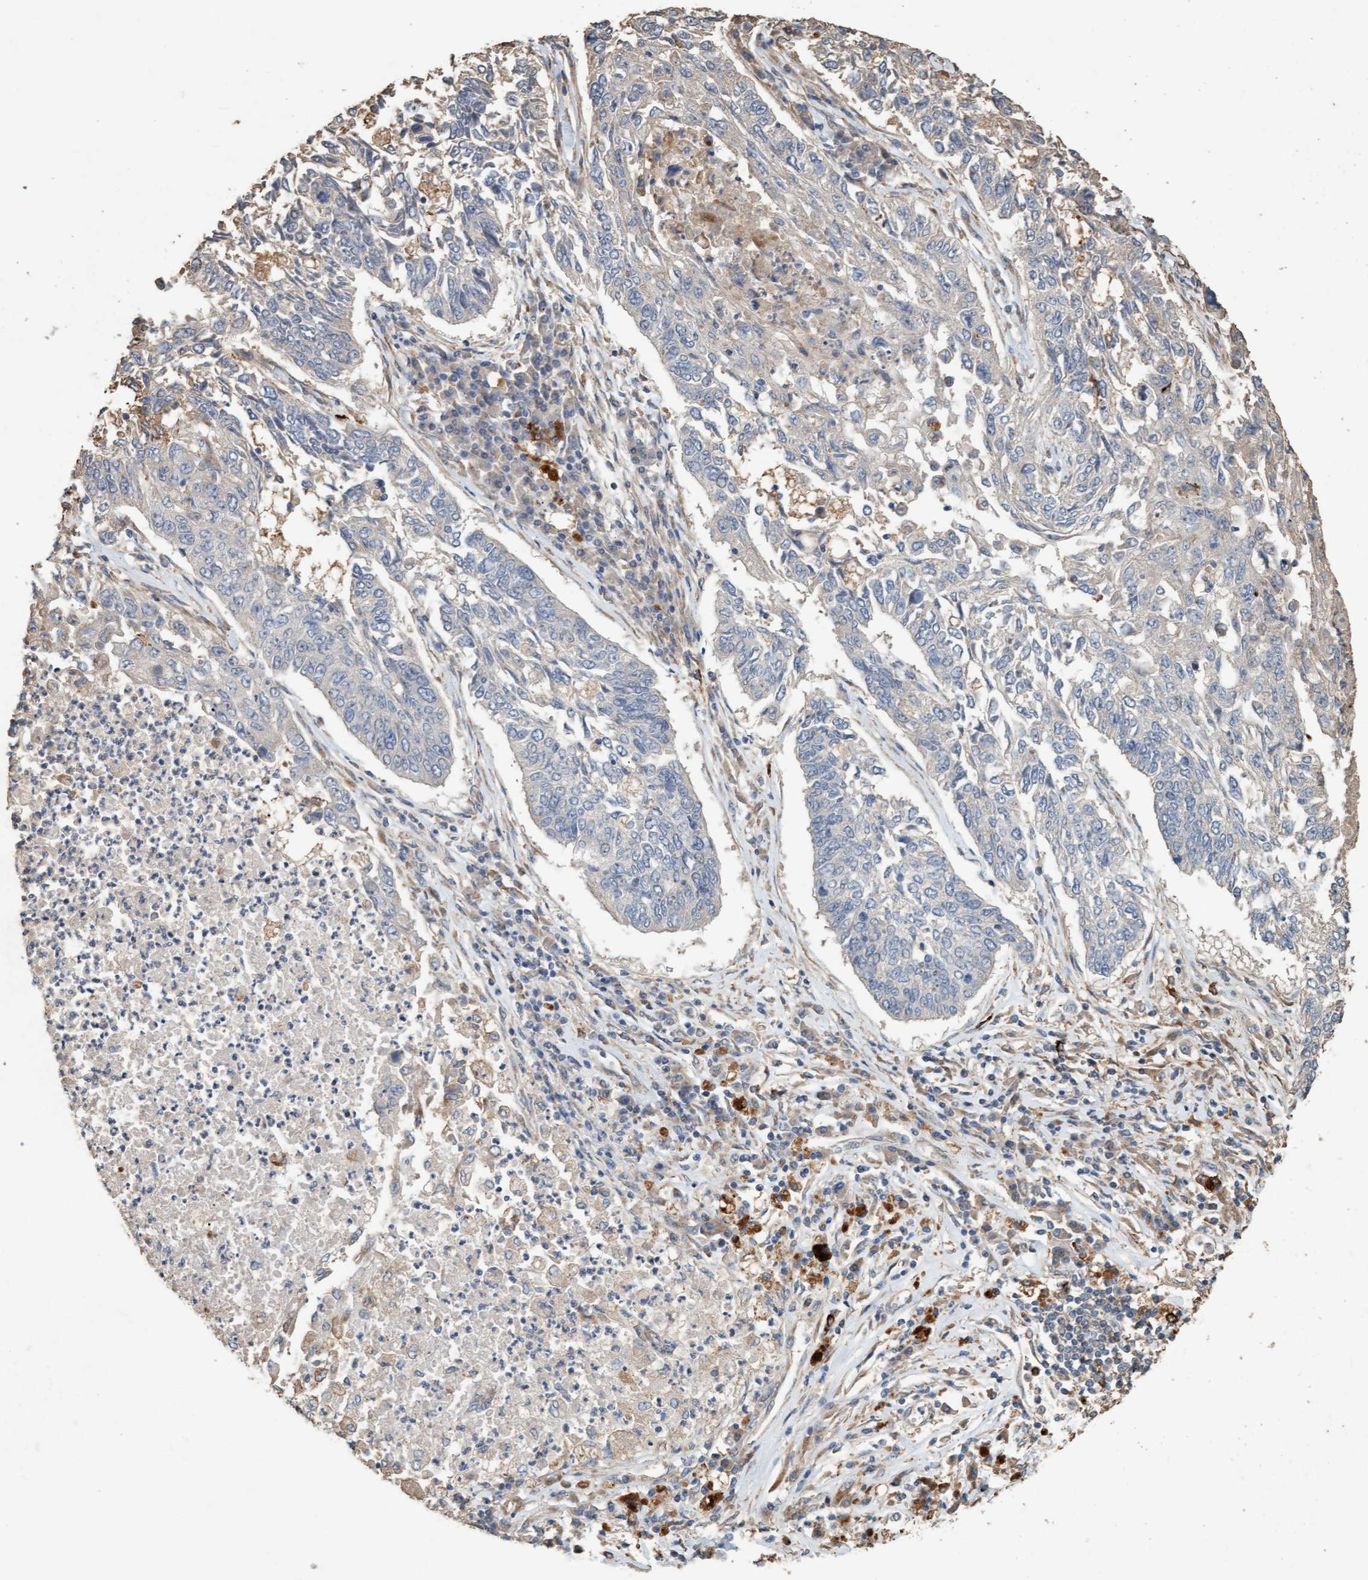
{"staining": {"intensity": "negative", "quantity": "none", "location": "none"}, "tissue": "lung cancer", "cell_type": "Tumor cells", "image_type": "cancer", "snomed": [{"axis": "morphology", "description": "Normal tissue, NOS"}, {"axis": "morphology", "description": "Squamous cell carcinoma, NOS"}, {"axis": "topography", "description": "Cartilage tissue"}, {"axis": "topography", "description": "Bronchus"}, {"axis": "topography", "description": "Lung"}], "caption": "Lung squamous cell carcinoma was stained to show a protein in brown. There is no significant staining in tumor cells.", "gene": "LONRF1", "patient": {"sex": "female", "age": 49}}